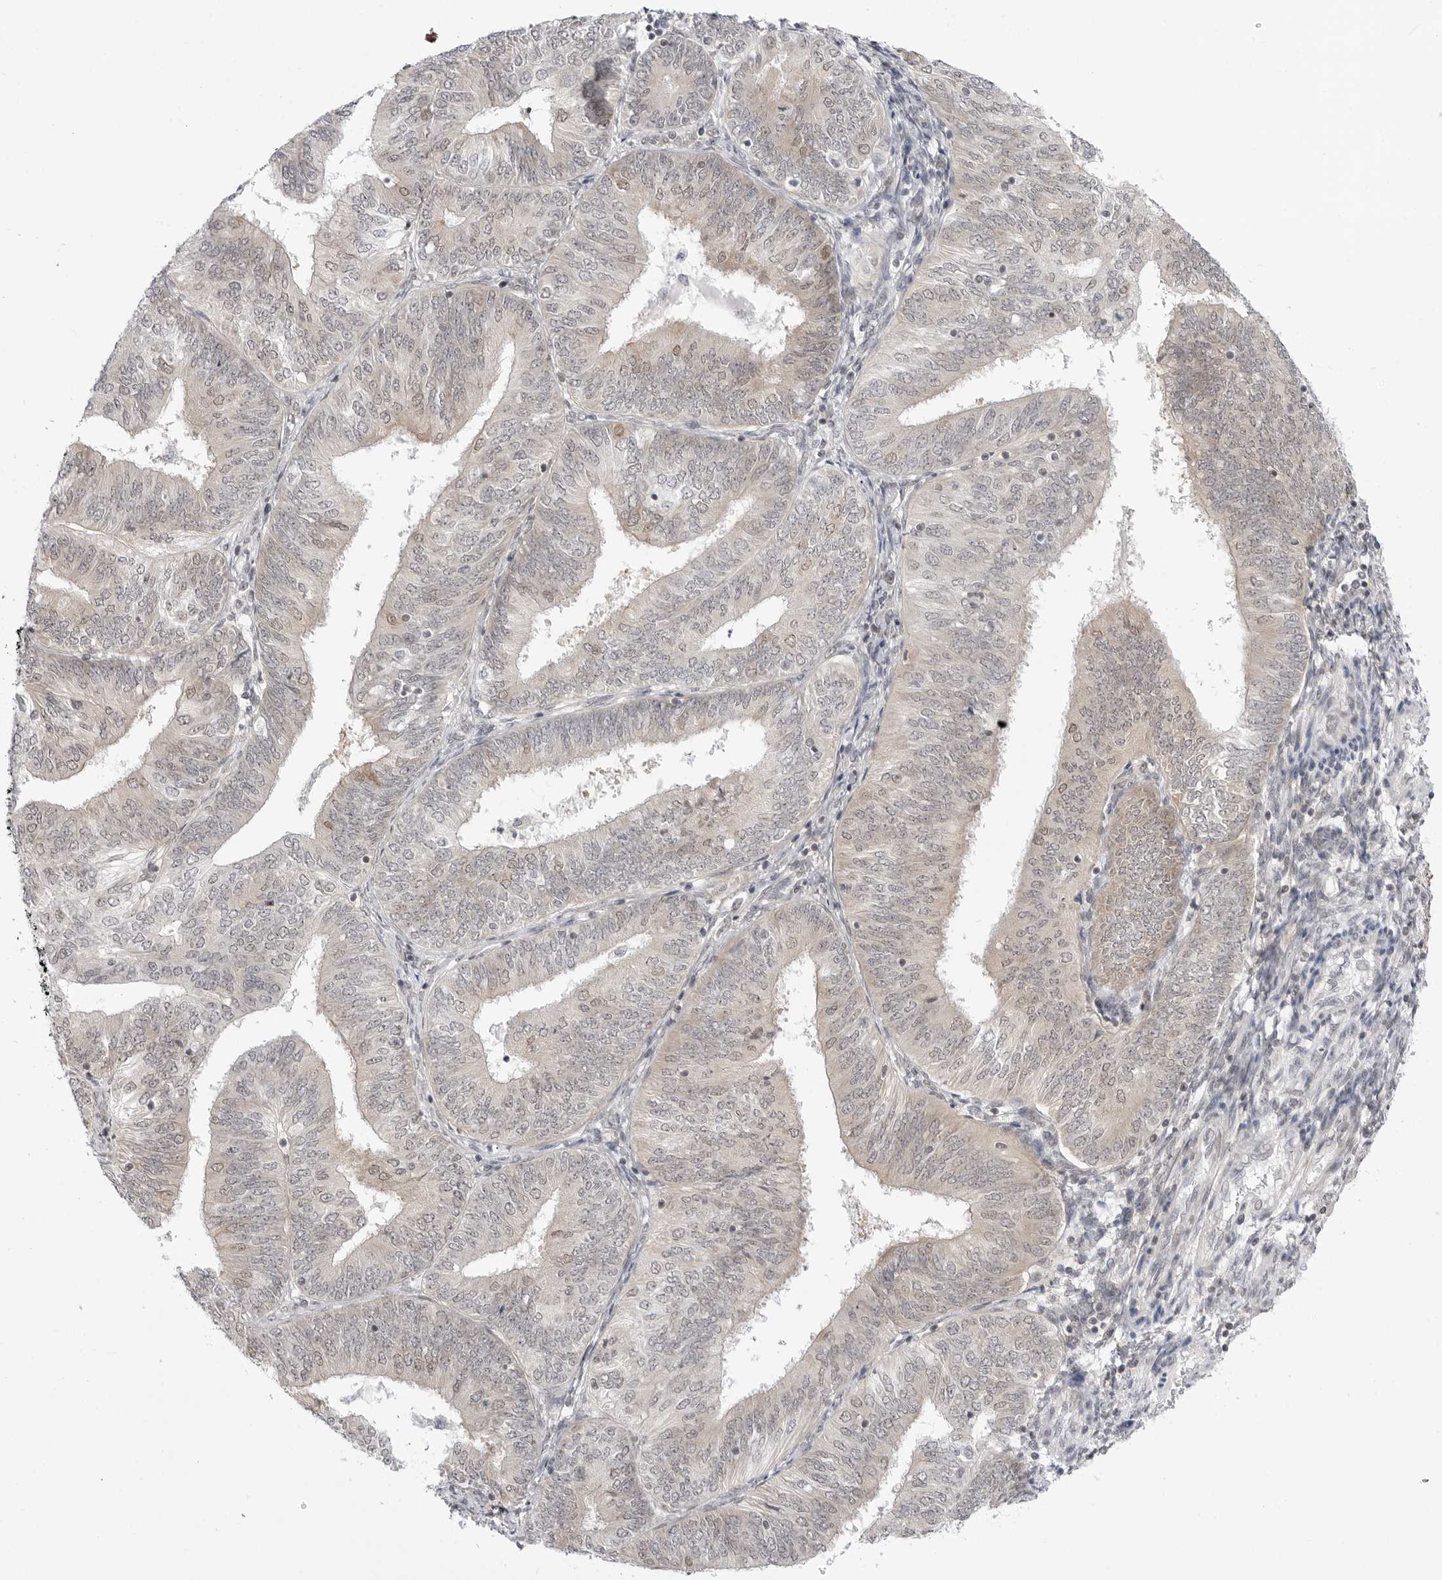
{"staining": {"intensity": "weak", "quantity": "<25%", "location": "cytoplasmic/membranous"}, "tissue": "endometrial cancer", "cell_type": "Tumor cells", "image_type": "cancer", "snomed": [{"axis": "morphology", "description": "Adenocarcinoma, NOS"}, {"axis": "topography", "description": "Endometrium"}], "caption": "This is an IHC micrograph of human endometrial cancer (adenocarcinoma). There is no staining in tumor cells.", "gene": "PPP2R5C", "patient": {"sex": "female", "age": 58}}